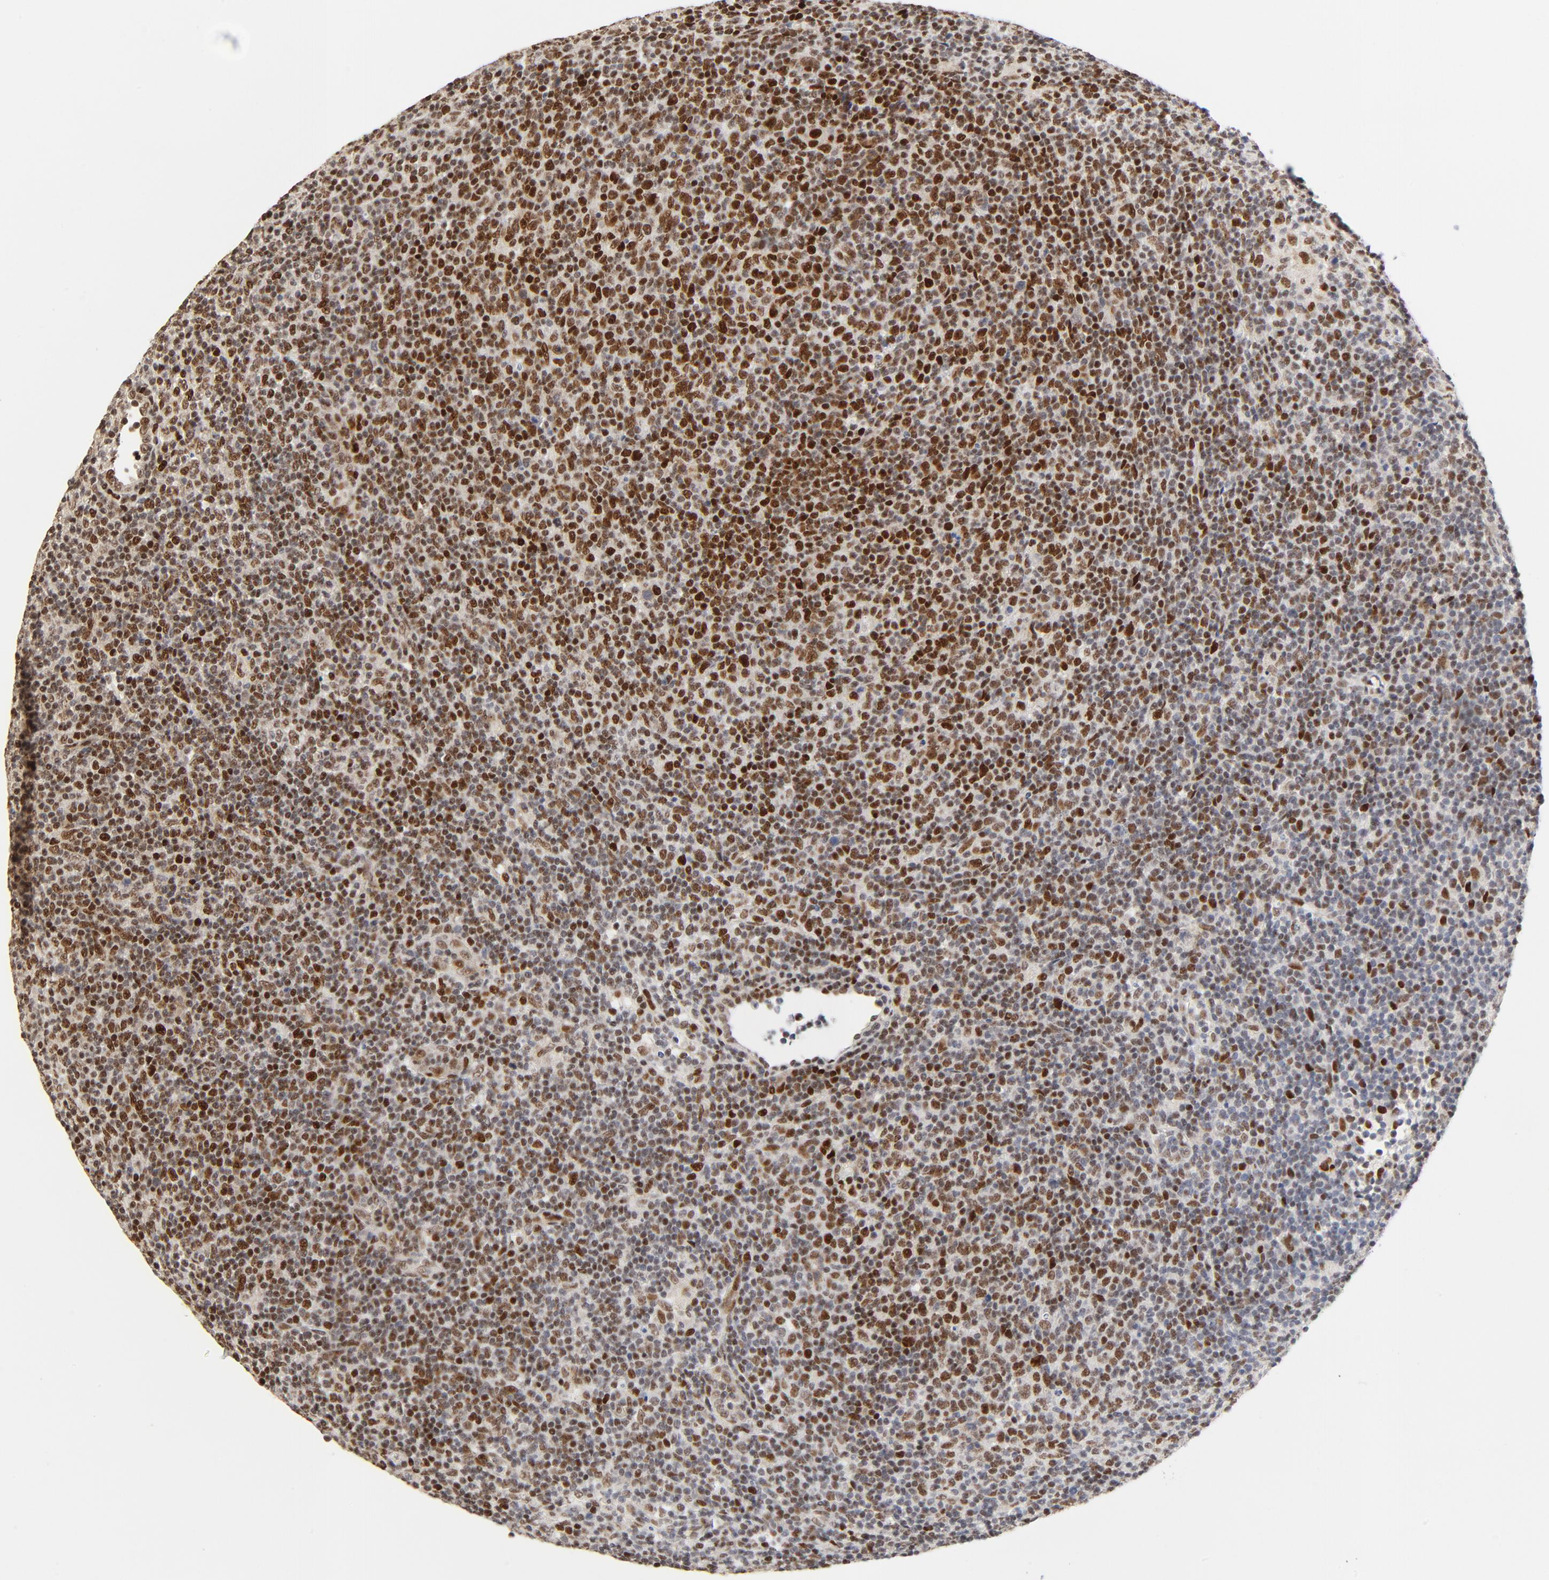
{"staining": {"intensity": "strong", "quantity": ">75%", "location": "nuclear"}, "tissue": "lymphoma", "cell_type": "Tumor cells", "image_type": "cancer", "snomed": [{"axis": "morphology", "description": "Malignant lymphoma, non-Hodgkin's type, Low grade"}, {"axis": "topography", "description": "Lymph node"}], "caption": "This is a micrograph of immunohistochemistry (IHC) staining of low-grade malignant lymphoma, non-Hodgkin's type, which shows strong staining in the nuclear of tumor cells.", "gene": "GTF2I", "patient": {"sex": "female", "age": 76}}